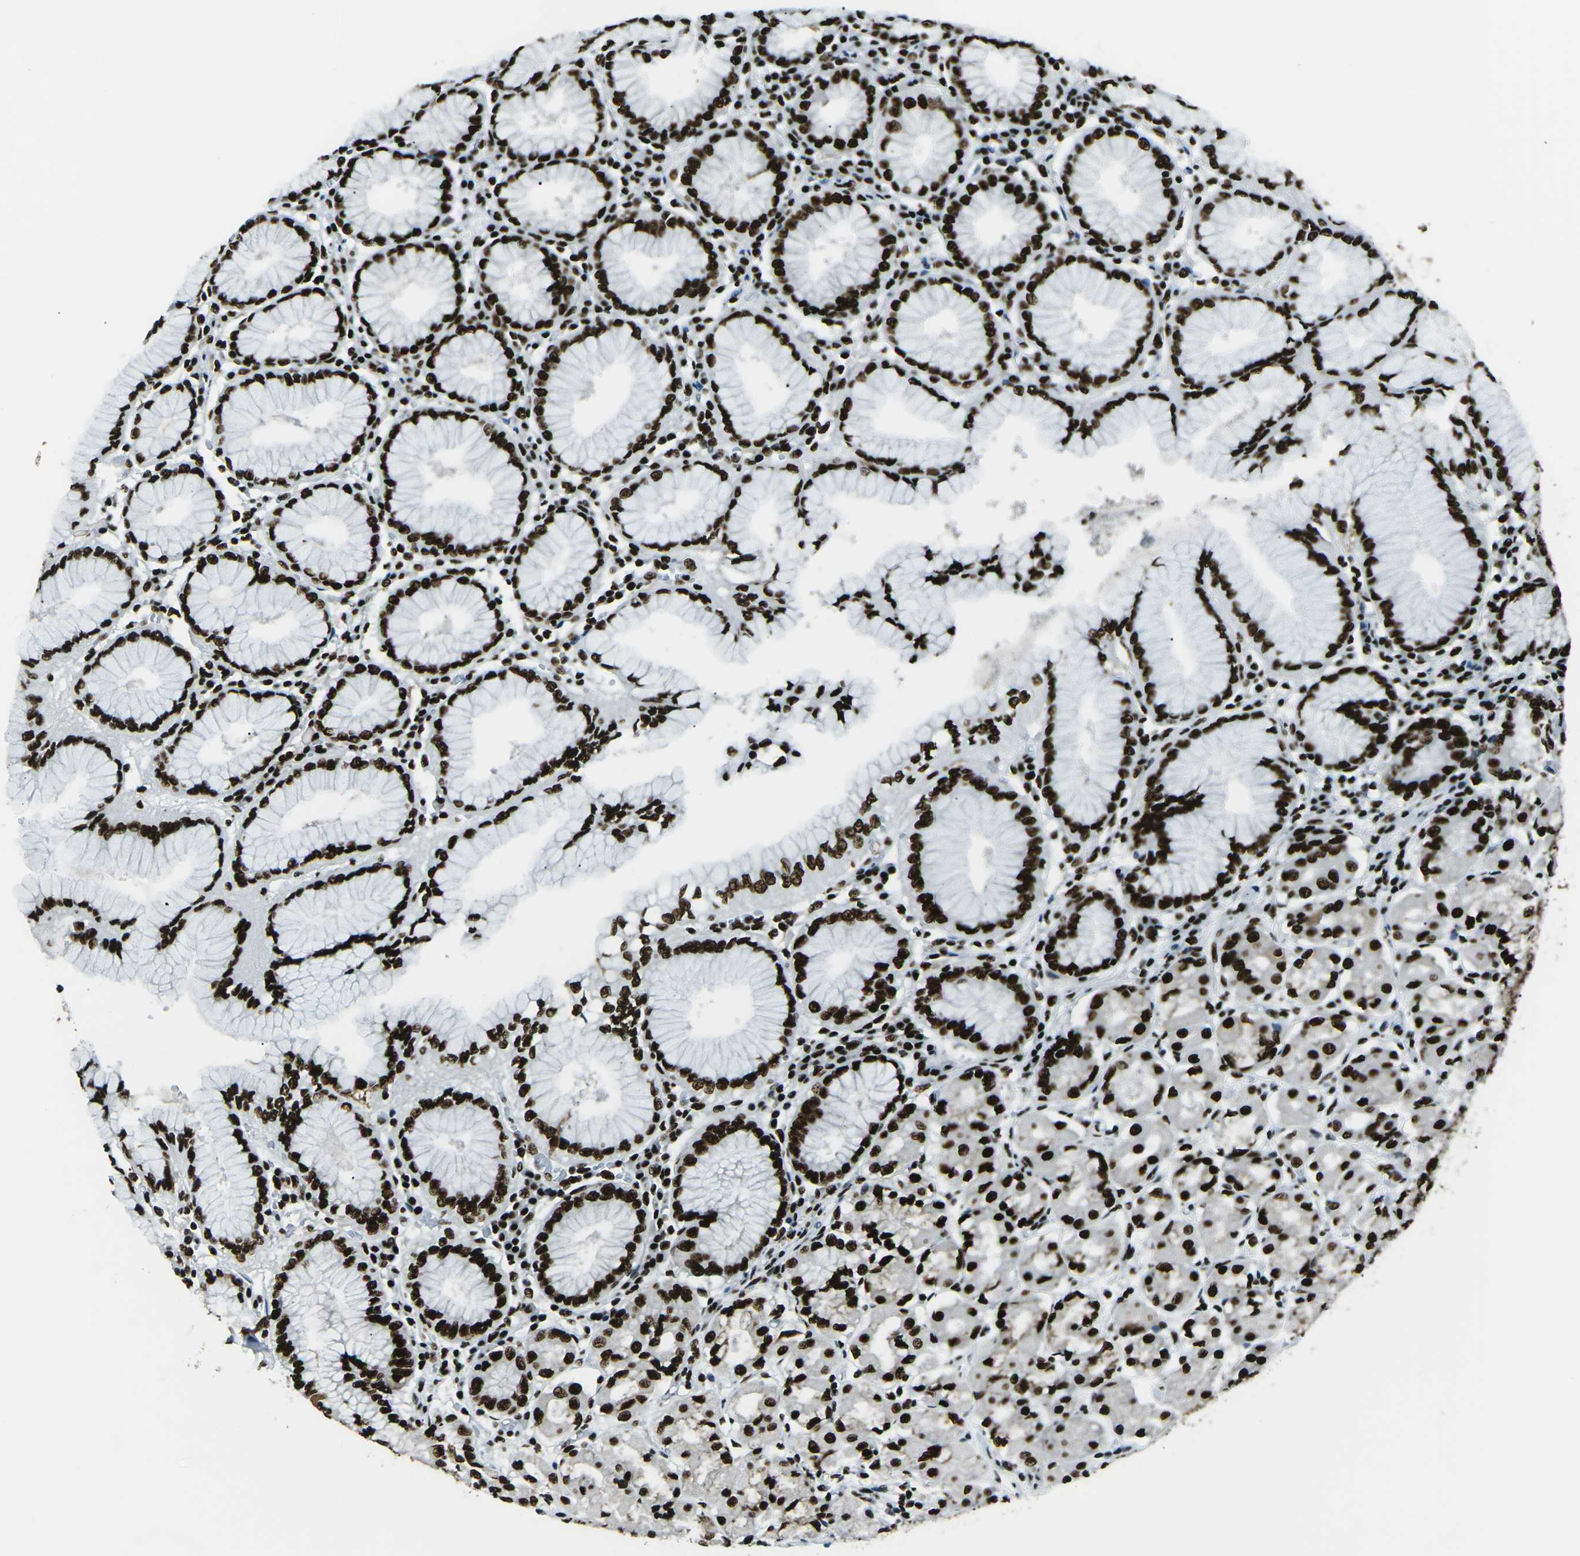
{"staining": {"intensity": "strong", "quantity": ">75%", "location": "nuclear"}, "tissue": "stomach", "cell_type": "Glandular cells", "image_type": "normal", "snomed": [{"axis": "morphology", "description": "Normal tissue, NOS"}, {"axis": "topography", "description": "Stomach"}, {"axis": "topography", "description": "Stomach, lower"}], "caption": "The micrograph exhibits immunohistochemical staining of unremarkable stomach. There is strong nuclear positivity is seen in approximately >75% of glandular cells.", "gene": "HNRNPL", "patient": {"sex": "female", "age": 56}}